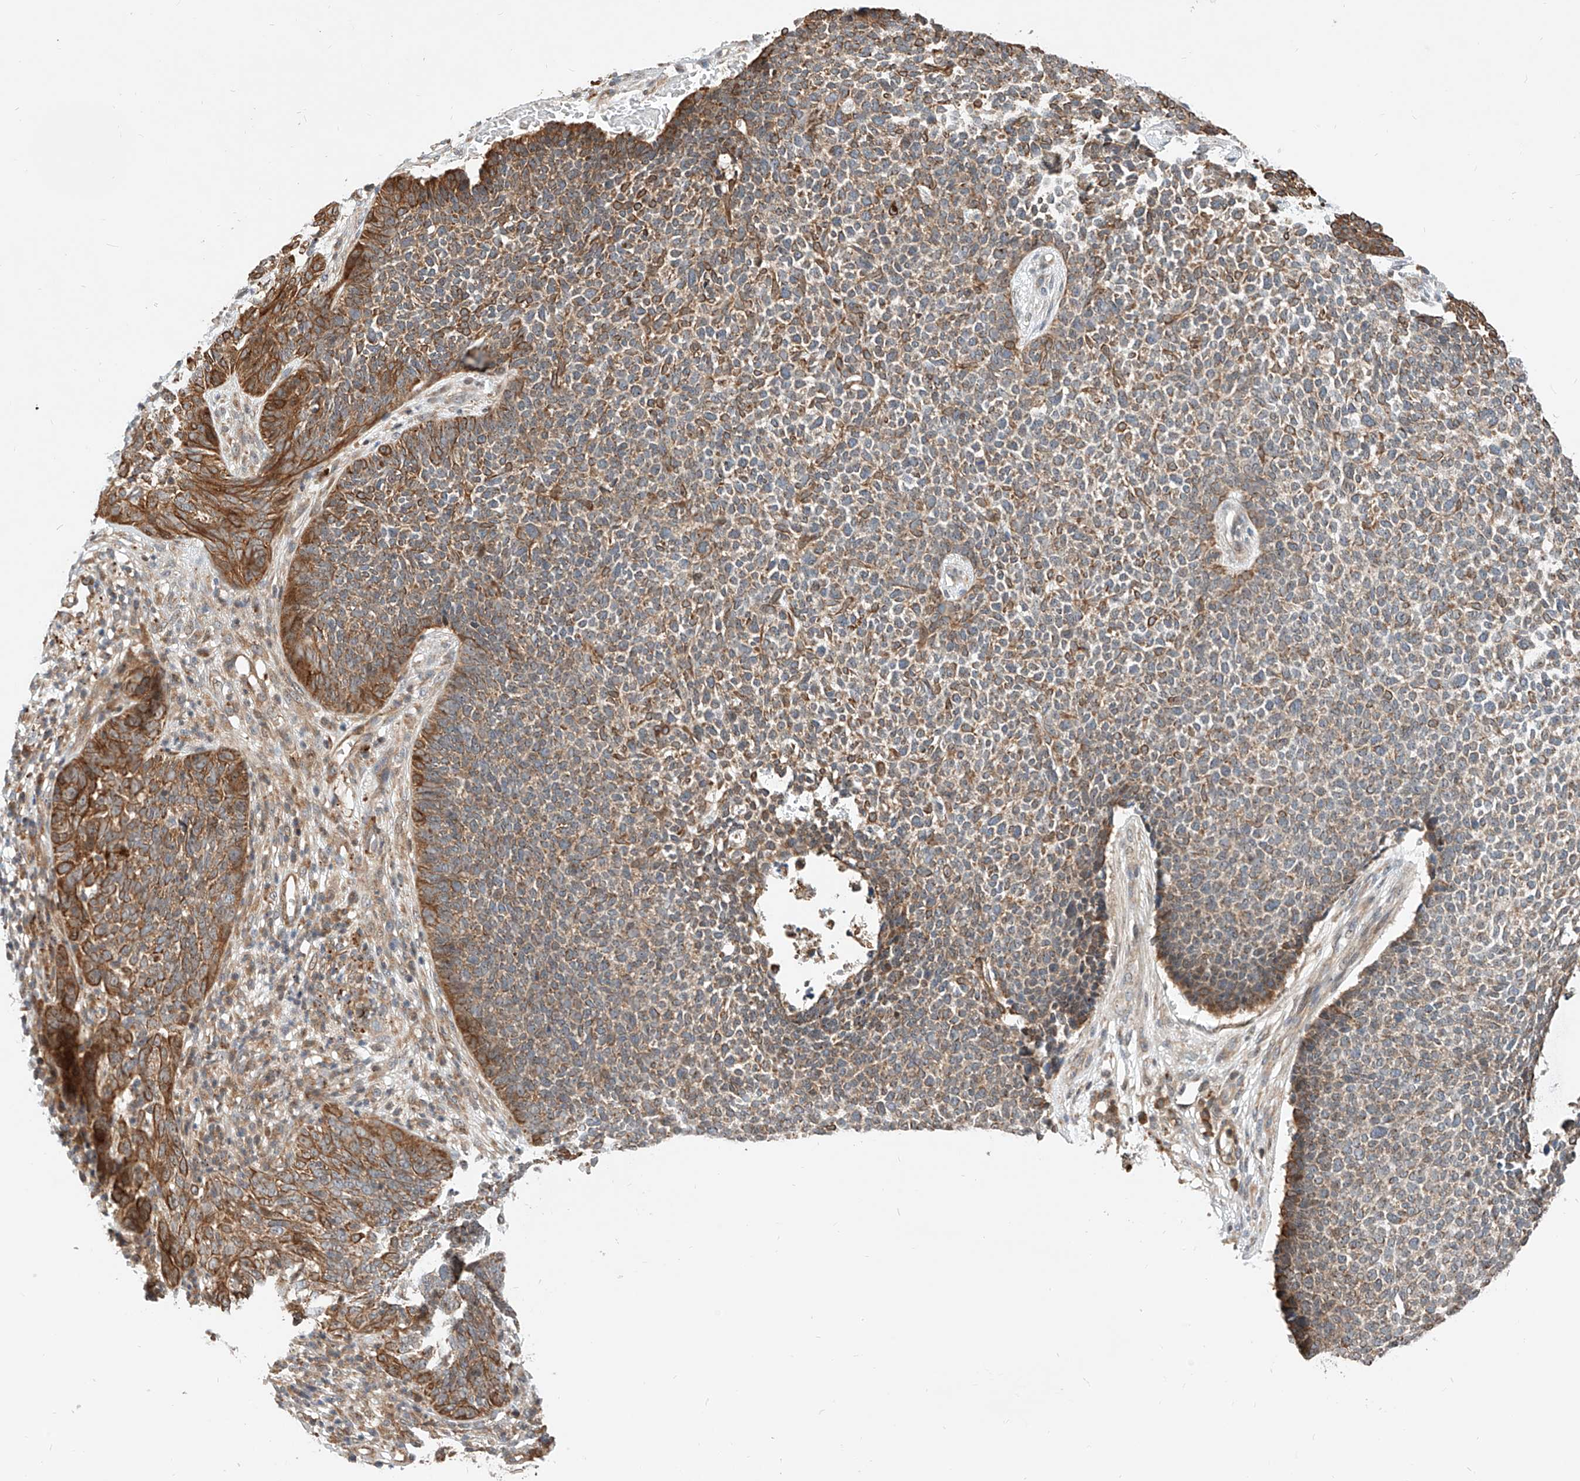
{"staining": {"intensity": "strong", "quantity": "25%-75%", "location": "cytoplasmic/membranous"}, "tissue": "skin cancer", "cell_type": "Tumor cells", "image_type": "cancer", "snomed": [{"axis": "morphology", "description": "Basal cell carcinoma"}, {"axis": "topography", "description": "Skin"}], "caption": "Approximately 25%-75% of tumor cells in basal cell carcinoma (skin) show strong cytoplasmic/membranous protein staining as visualized by brown immunohistochemical staining.", "gene": "CPAMD8", "patient": {"sex": "female", "age": 84}}